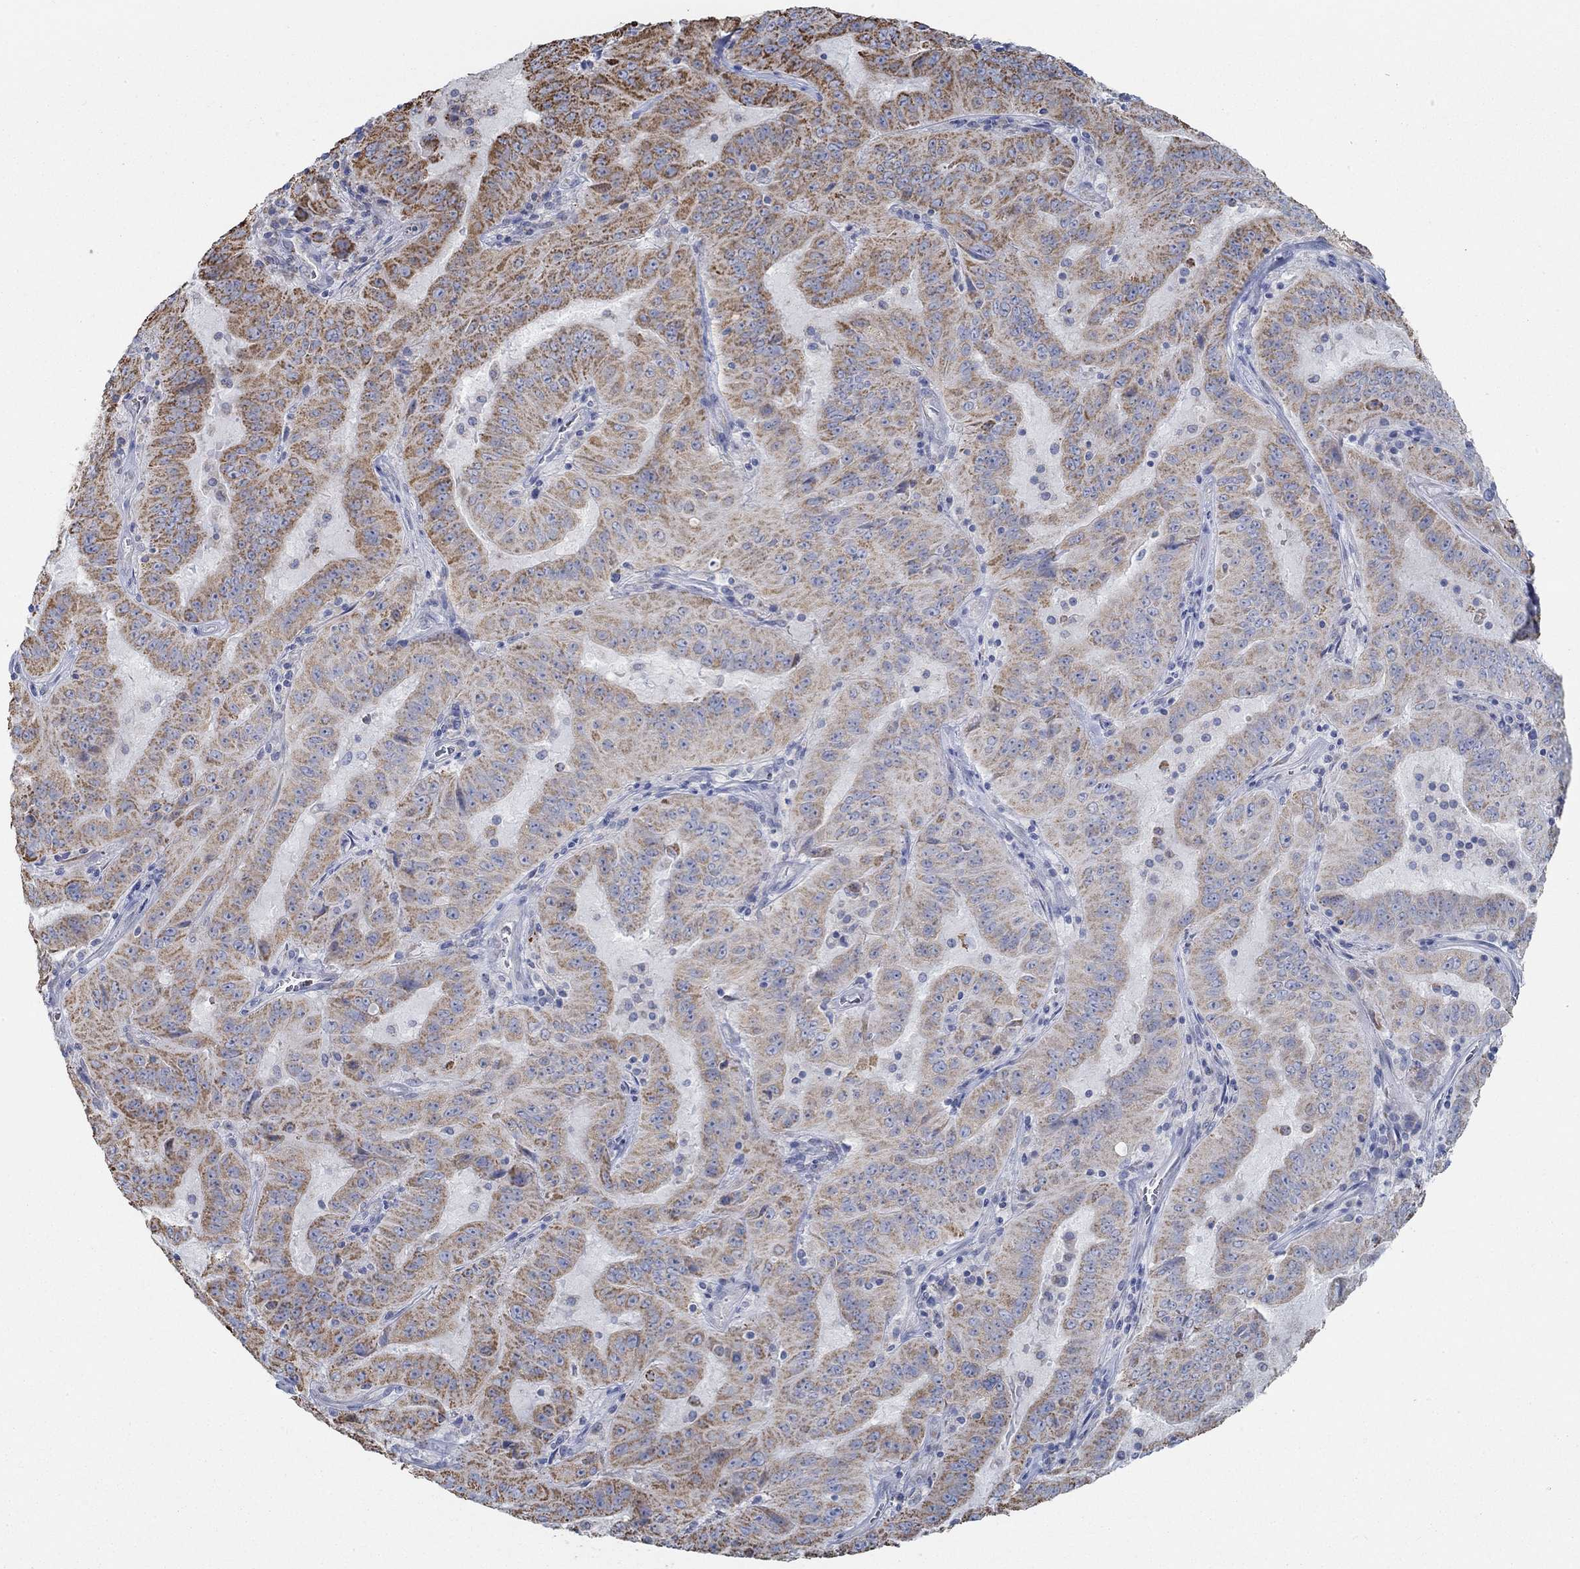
{"staining": {"intensity": "strong", "quantity": "25%-75%", "location": "cytoplasmic/membranous"}, "tissue": "pancreatic cancer", "cell_type": "Tumor cells", "image_type": "cancer", "snomed": [{"axis": "morphology", "description": "Adenocarcinoma, NOS"}, {"axis": "topography", "description": "Pancreas"}], "caption": "This histopathology image demonstrates immunohistochemistry staining of human pancreatic cancer (adenocarcinoma), with high strong cytoplasmic/membranous expression in about 25%-75% of tumor cells.", "gene": "GLOD5", "patient": {"sex": "male", "age": 63}}